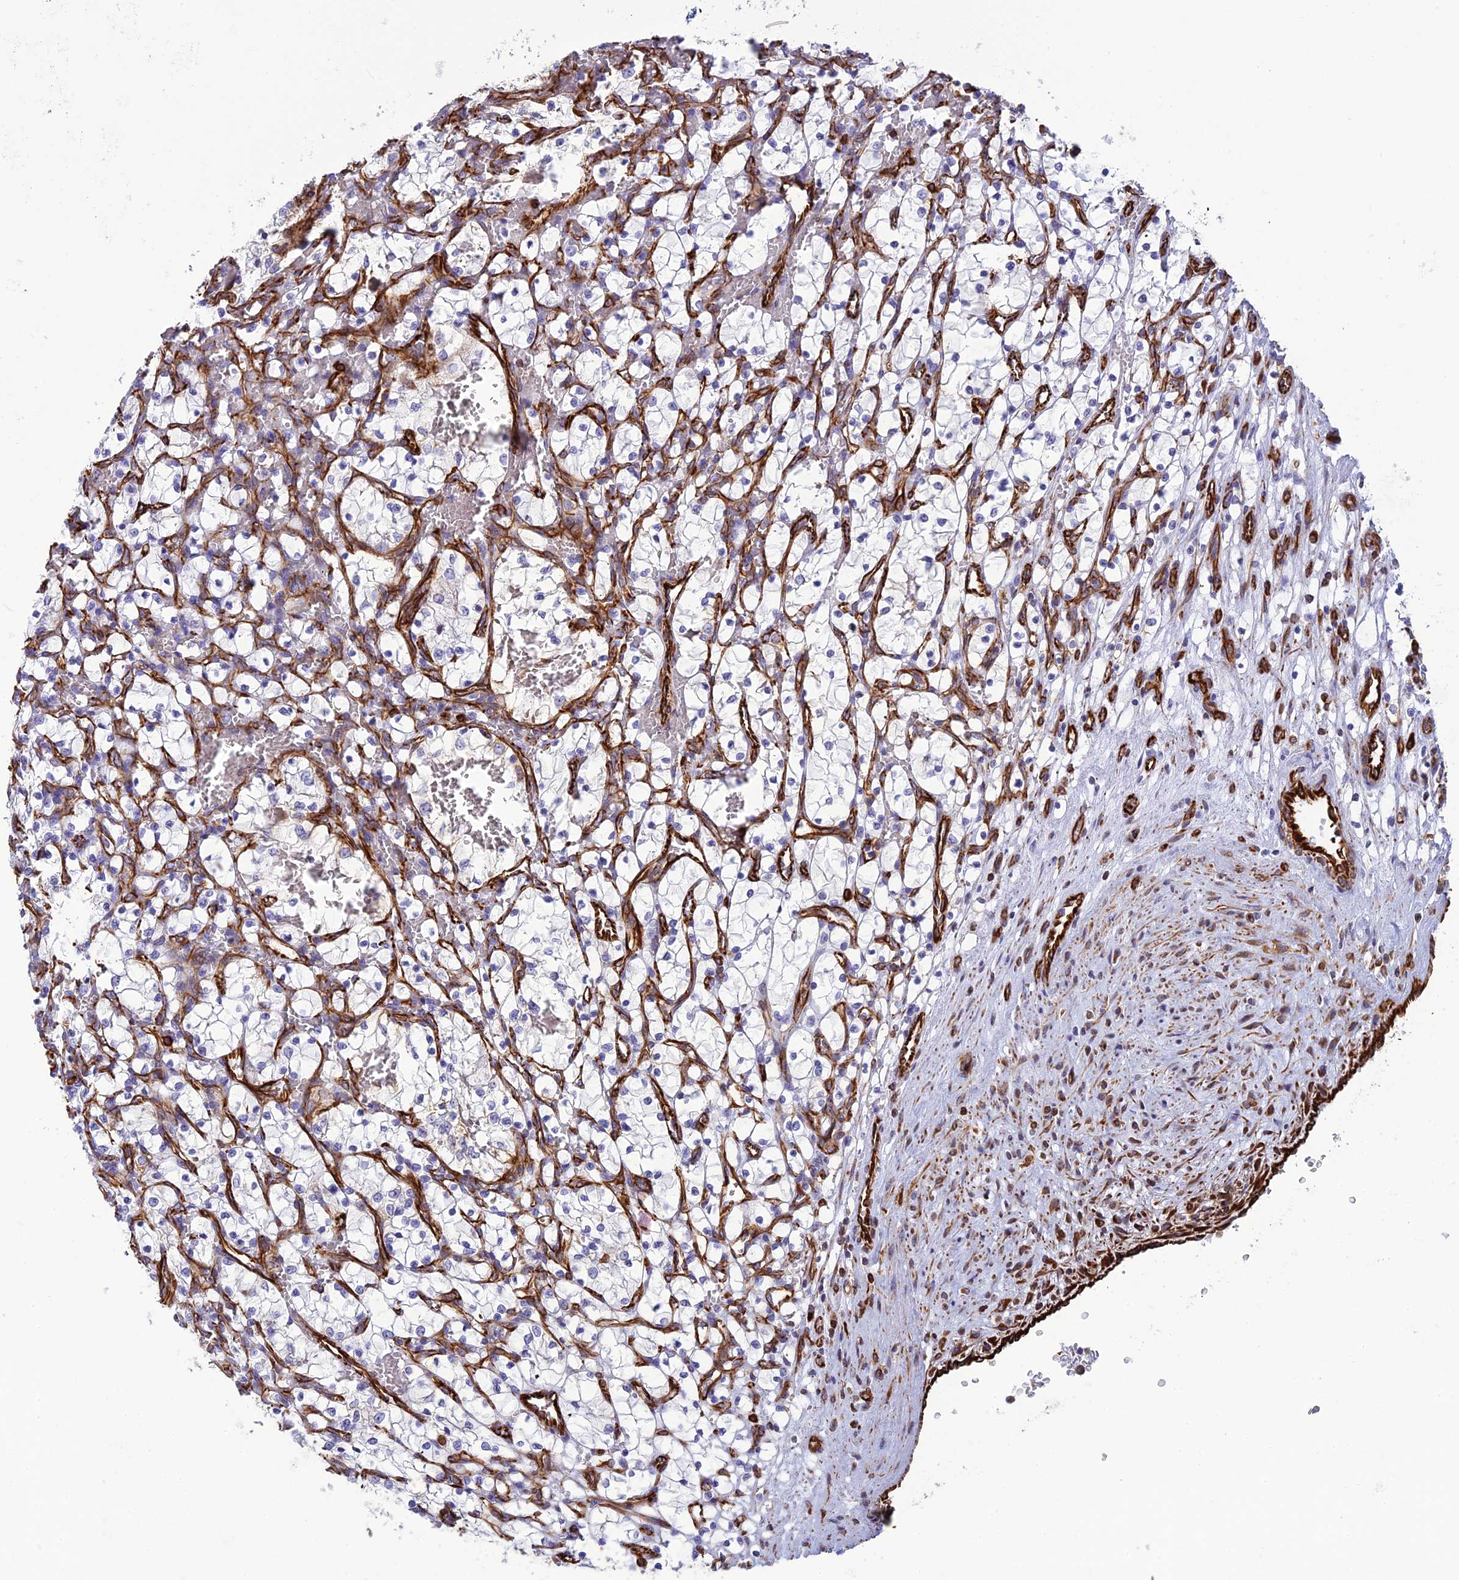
{"staining": {"intensity": "negative", "quantity": "none", "location": "none"}, "tissue": "renal cancer", "cell_type": "Tumor cells", "image_type": "cancer", "snomed": [{"axis": "morphology", "description": "Adenocarcinoma, NOS"}, {"axis": "topography", "description": "Kidney"}], "caption": "Protein analysis of adenocarcinoma (renal) exhibits no significant expression in tumor cells.", "gene": "FBXL20", "patient": {"sex": "female", "age": 69}}